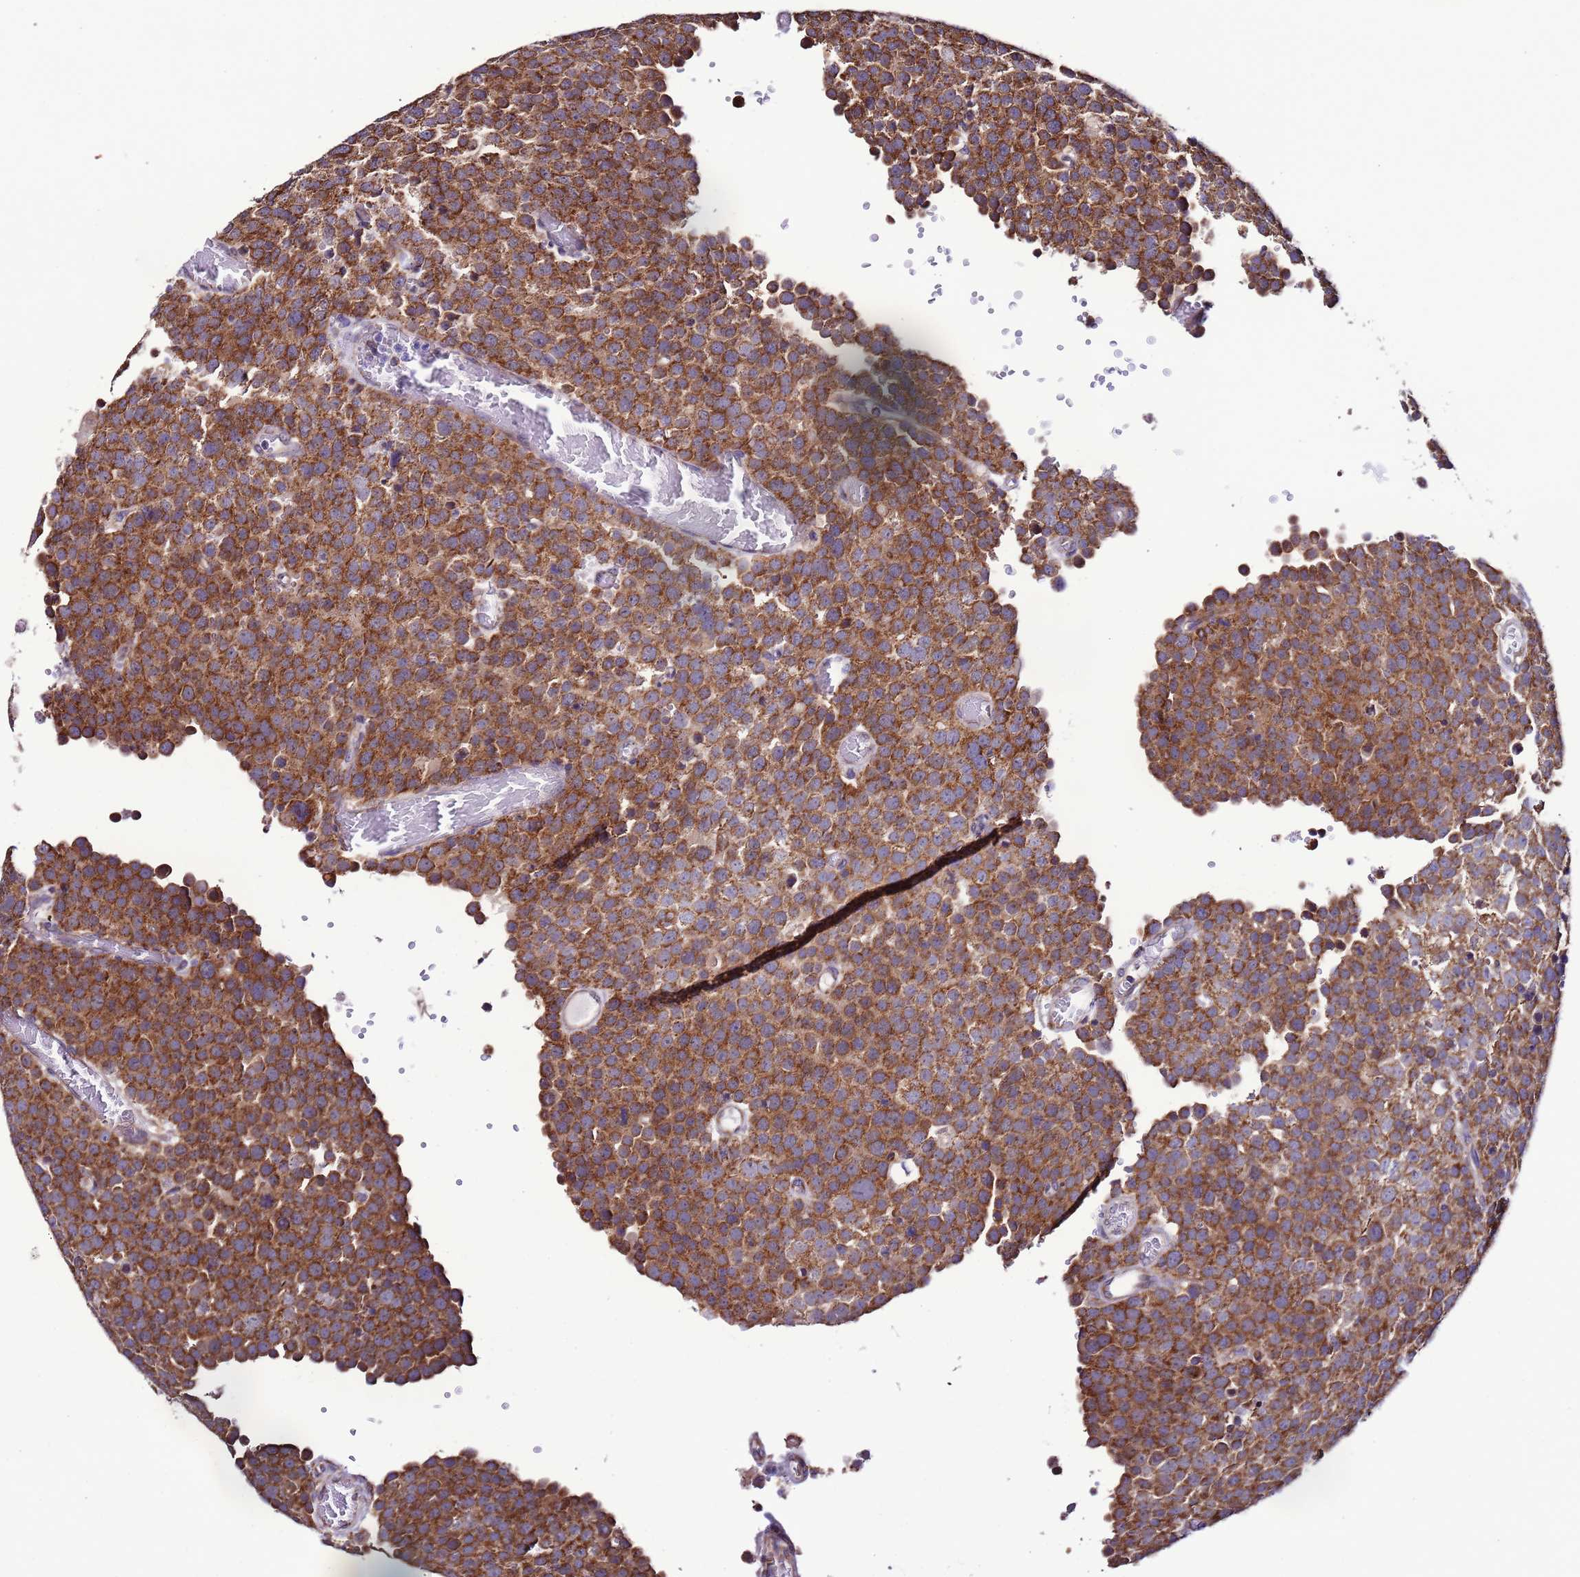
{"staining": {"intensity": "strong", "quantity": ">75%", "location": "cytoplasmic/membranous"}, "tissue": "testis cancer", "cell_type": "Tumor cells", "image_type": "cancer", "snomed": [{"axis": "morphology", "description": "Normal tissue, NOS"}, {"axis": "morphology", "description": "Seminoma, NOS"}, {"axis": "topography", "description": "Testis"}], "caption": "An image of seminoma (testis) stained for a protein exhibits strong cytoplasmic/membranous brown staining in tumor cells.", "gene": "AHI1", "patient": {"sex": "male", "age": 71}}